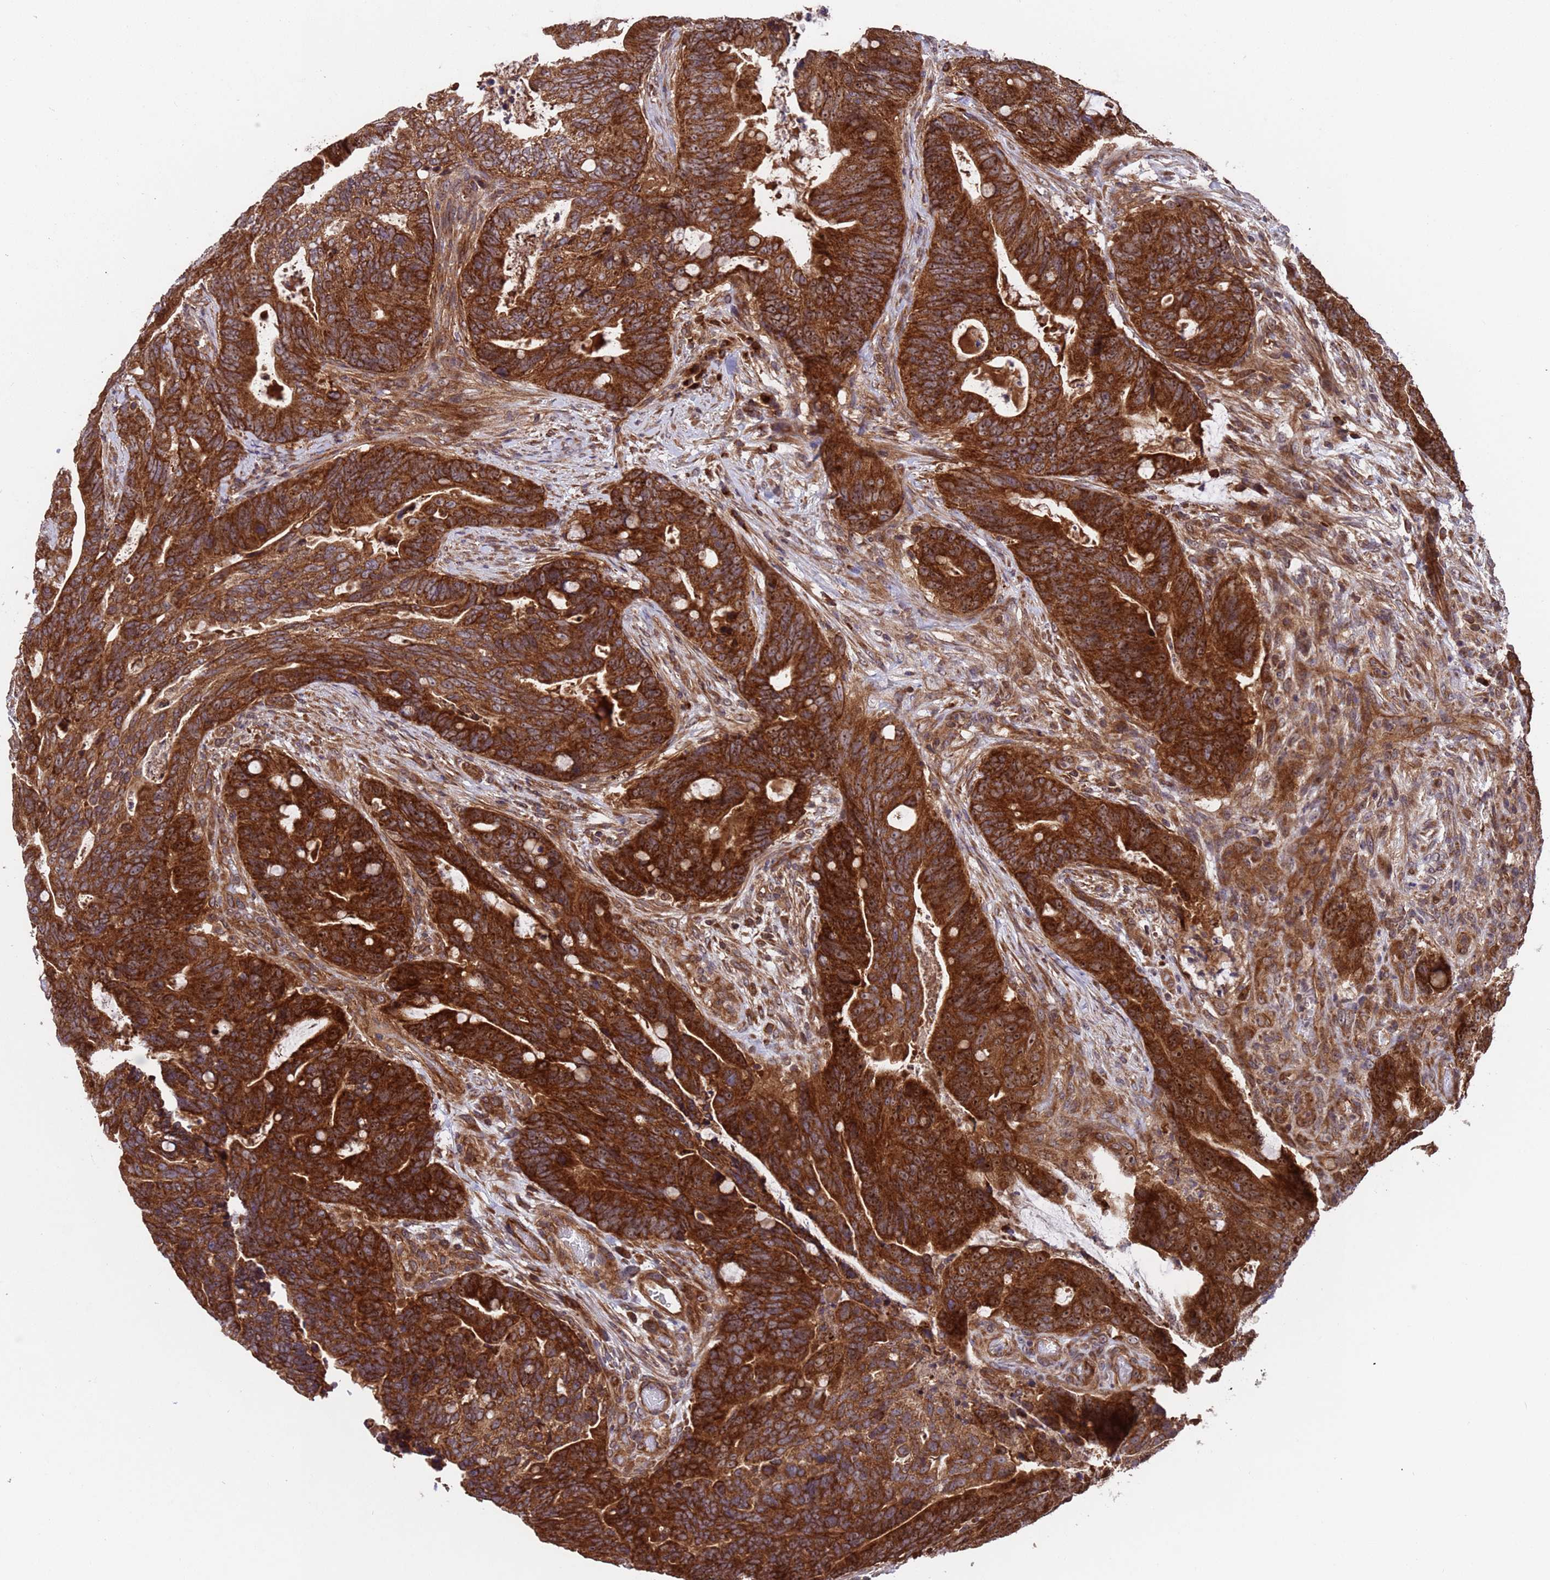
{"staining": {"intensity": "strong", "quantity": ">75%", "location": "cytoplasmic/membranous"}, "tissue": "colorectal cancer", "cell_type": "Tumor cells", "image_type": "cancer", "snomed": [{"axis": "morphology", "description": "Adenocarcinoma, NOS"}, {"axis": "topography", "description": "Colon"}], "caption": "Immunohistochemistry (IHC) image of neoplastic tissue: colorectal cancer stained using immunohistochemistry (IHC) displays high levels of strong protein expression localized specifically in the cytoplasmic/membranous of tumor cells, appearing as a cytoplasmic/membranous brown color.", "gene": "TSR3", "patient": {"sex": "female", "age": 82}}